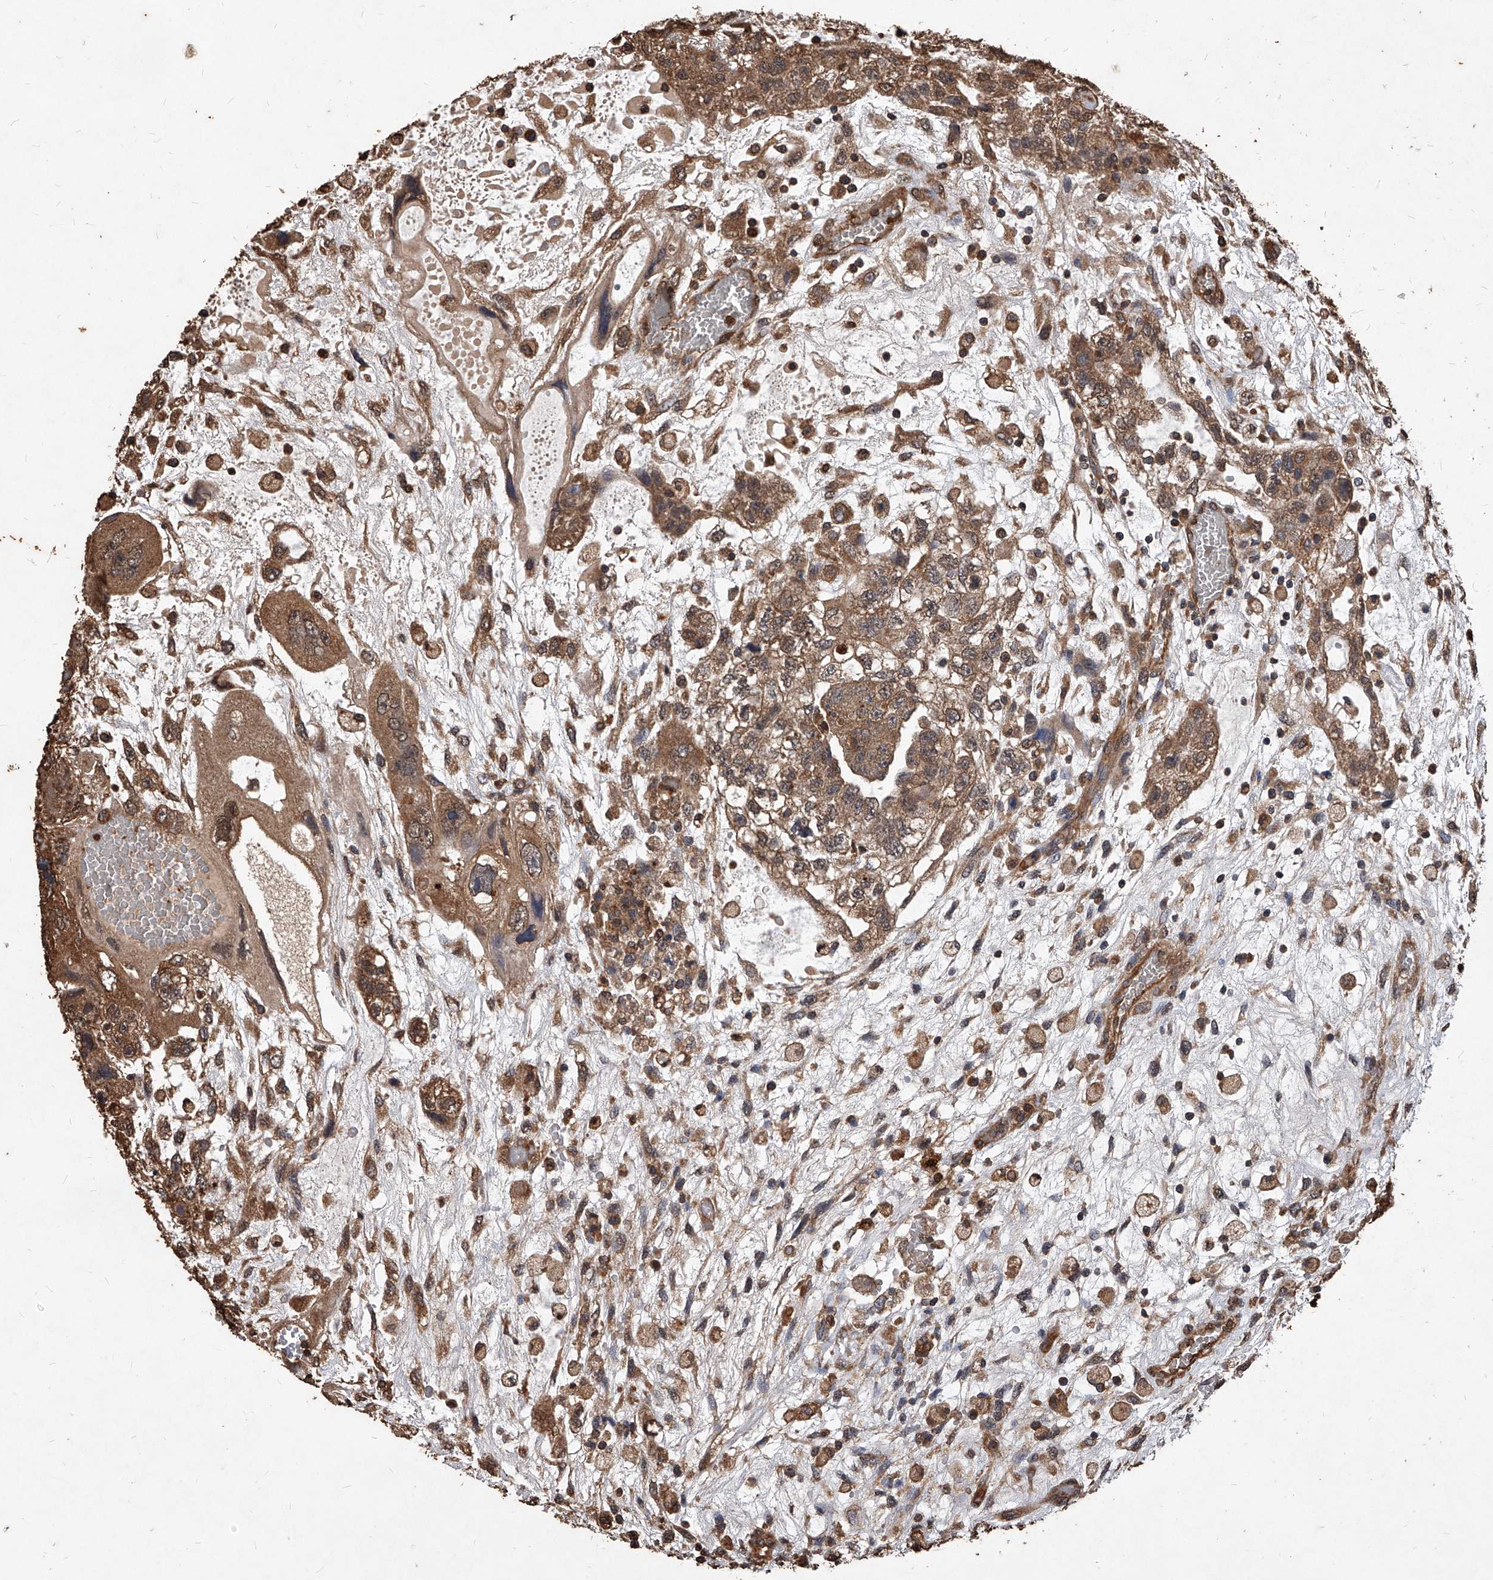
{"staining": {"intensity": "moderate", "quantity": ">75%", "location": "cytoplasmic/membranous"}, "tissue": "testis cancer", "cell_type": "Tumor cells", "image_type": "cancer", "snomed": [{"axis": "morphology", "description": "Carcinoma, Embryonal, NOS"}, {"axis": "topography", "description": "Testis"}], "caption": "Immunohistochemical staining of human embryonal carcinoma (testis) reveals medium levels of moderate cytoplasmic/membranous expression in about >75% of tumor cells.", "gene": "UCP2", "patient": {"sex": "male", "age": 36}}